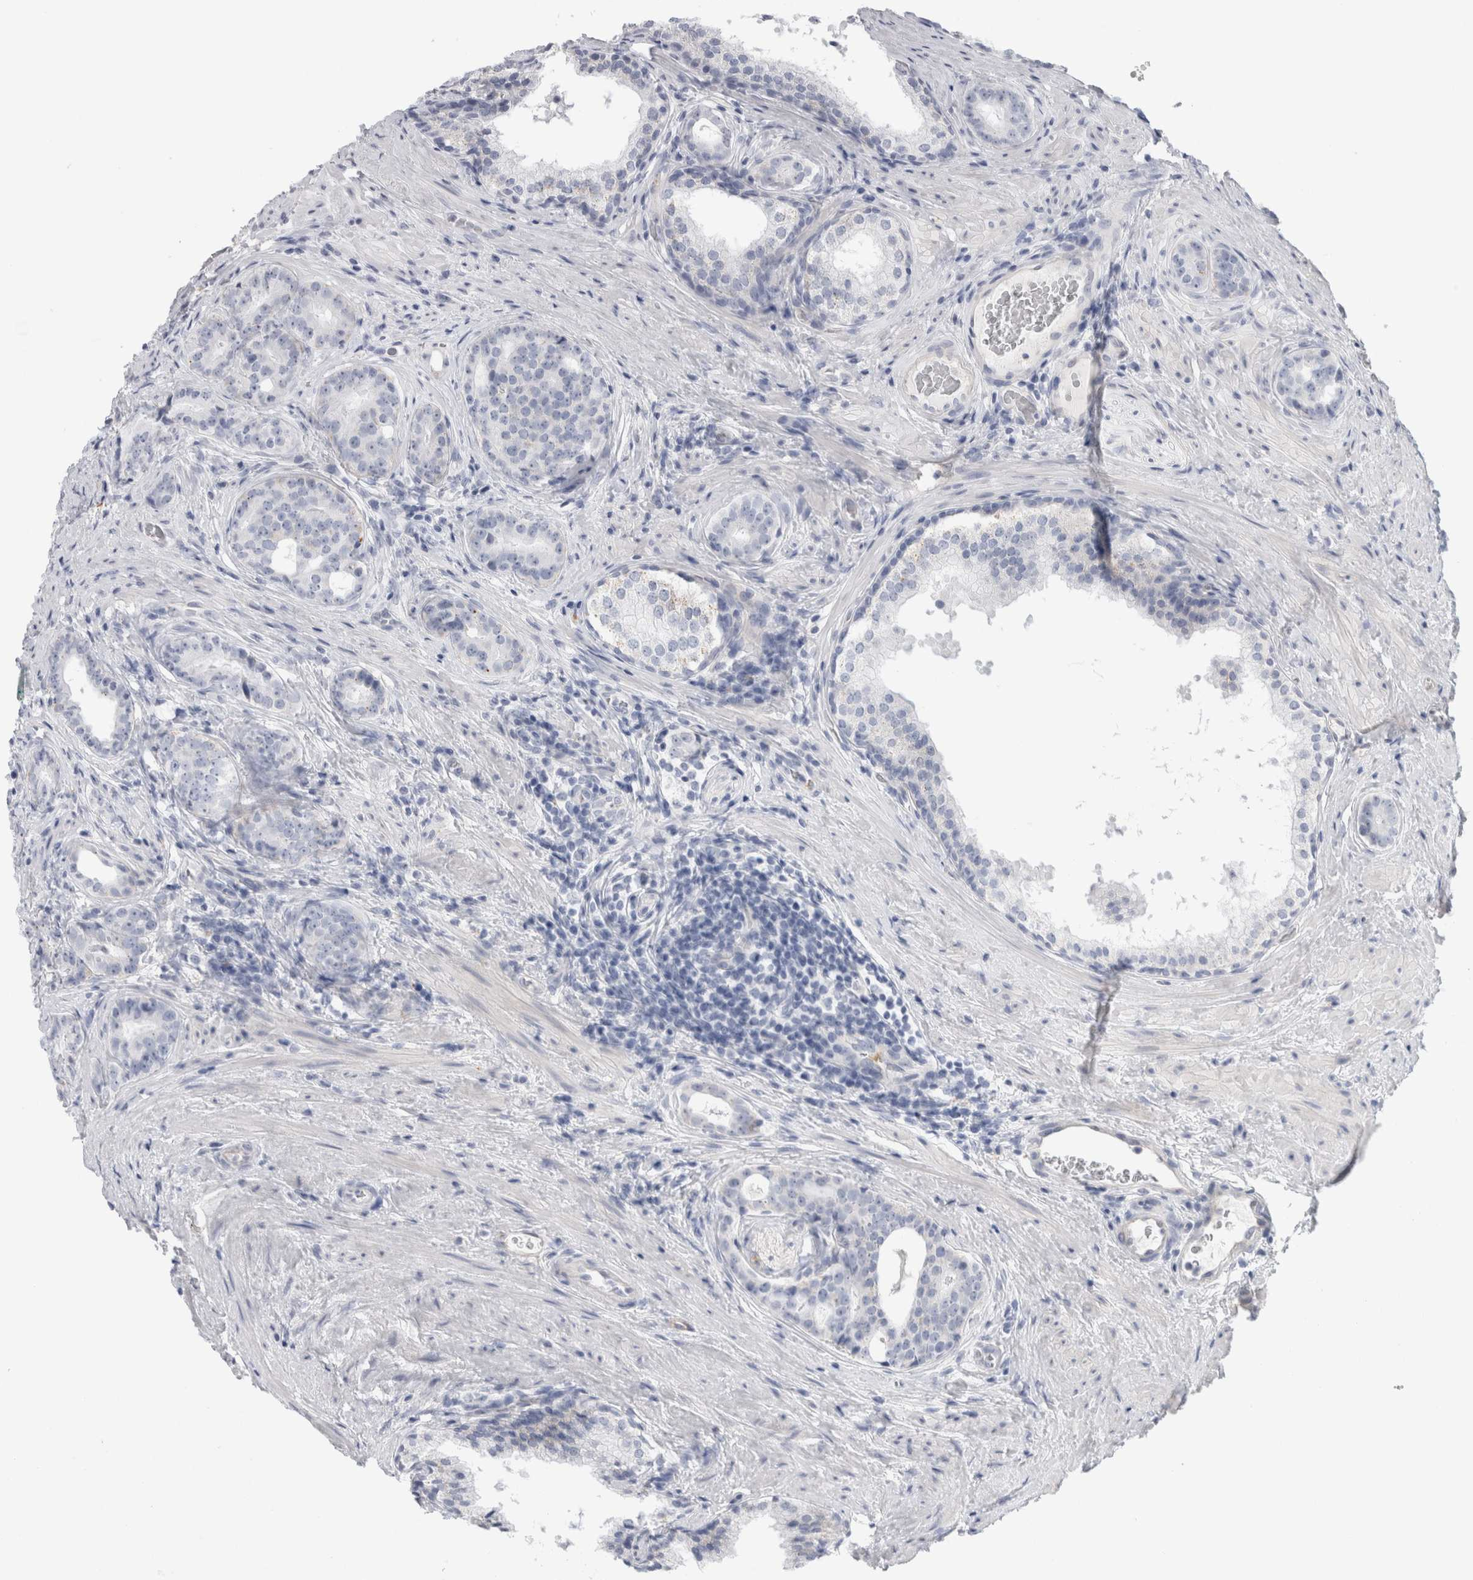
{"staining": {"intensity": "negative", "quantity": "none", "location": "none"}, "tissue": "prostate cancer", "cell_type": "Tumor cells", "image_type": "cancer", "snomed": [{"axis": "morphology", "description": "Adenocarcinoma, High grade"}, {"axis": "topography", "description": "Prostate"}], "caption": "Immunohistochemical staining of human prostate cancer (adenocarcinoma (high-grade)) reveals no significant positivity in tumor cells.", "gene": "ANKMY1", "patient": {"sex": "male", "age": 56}}